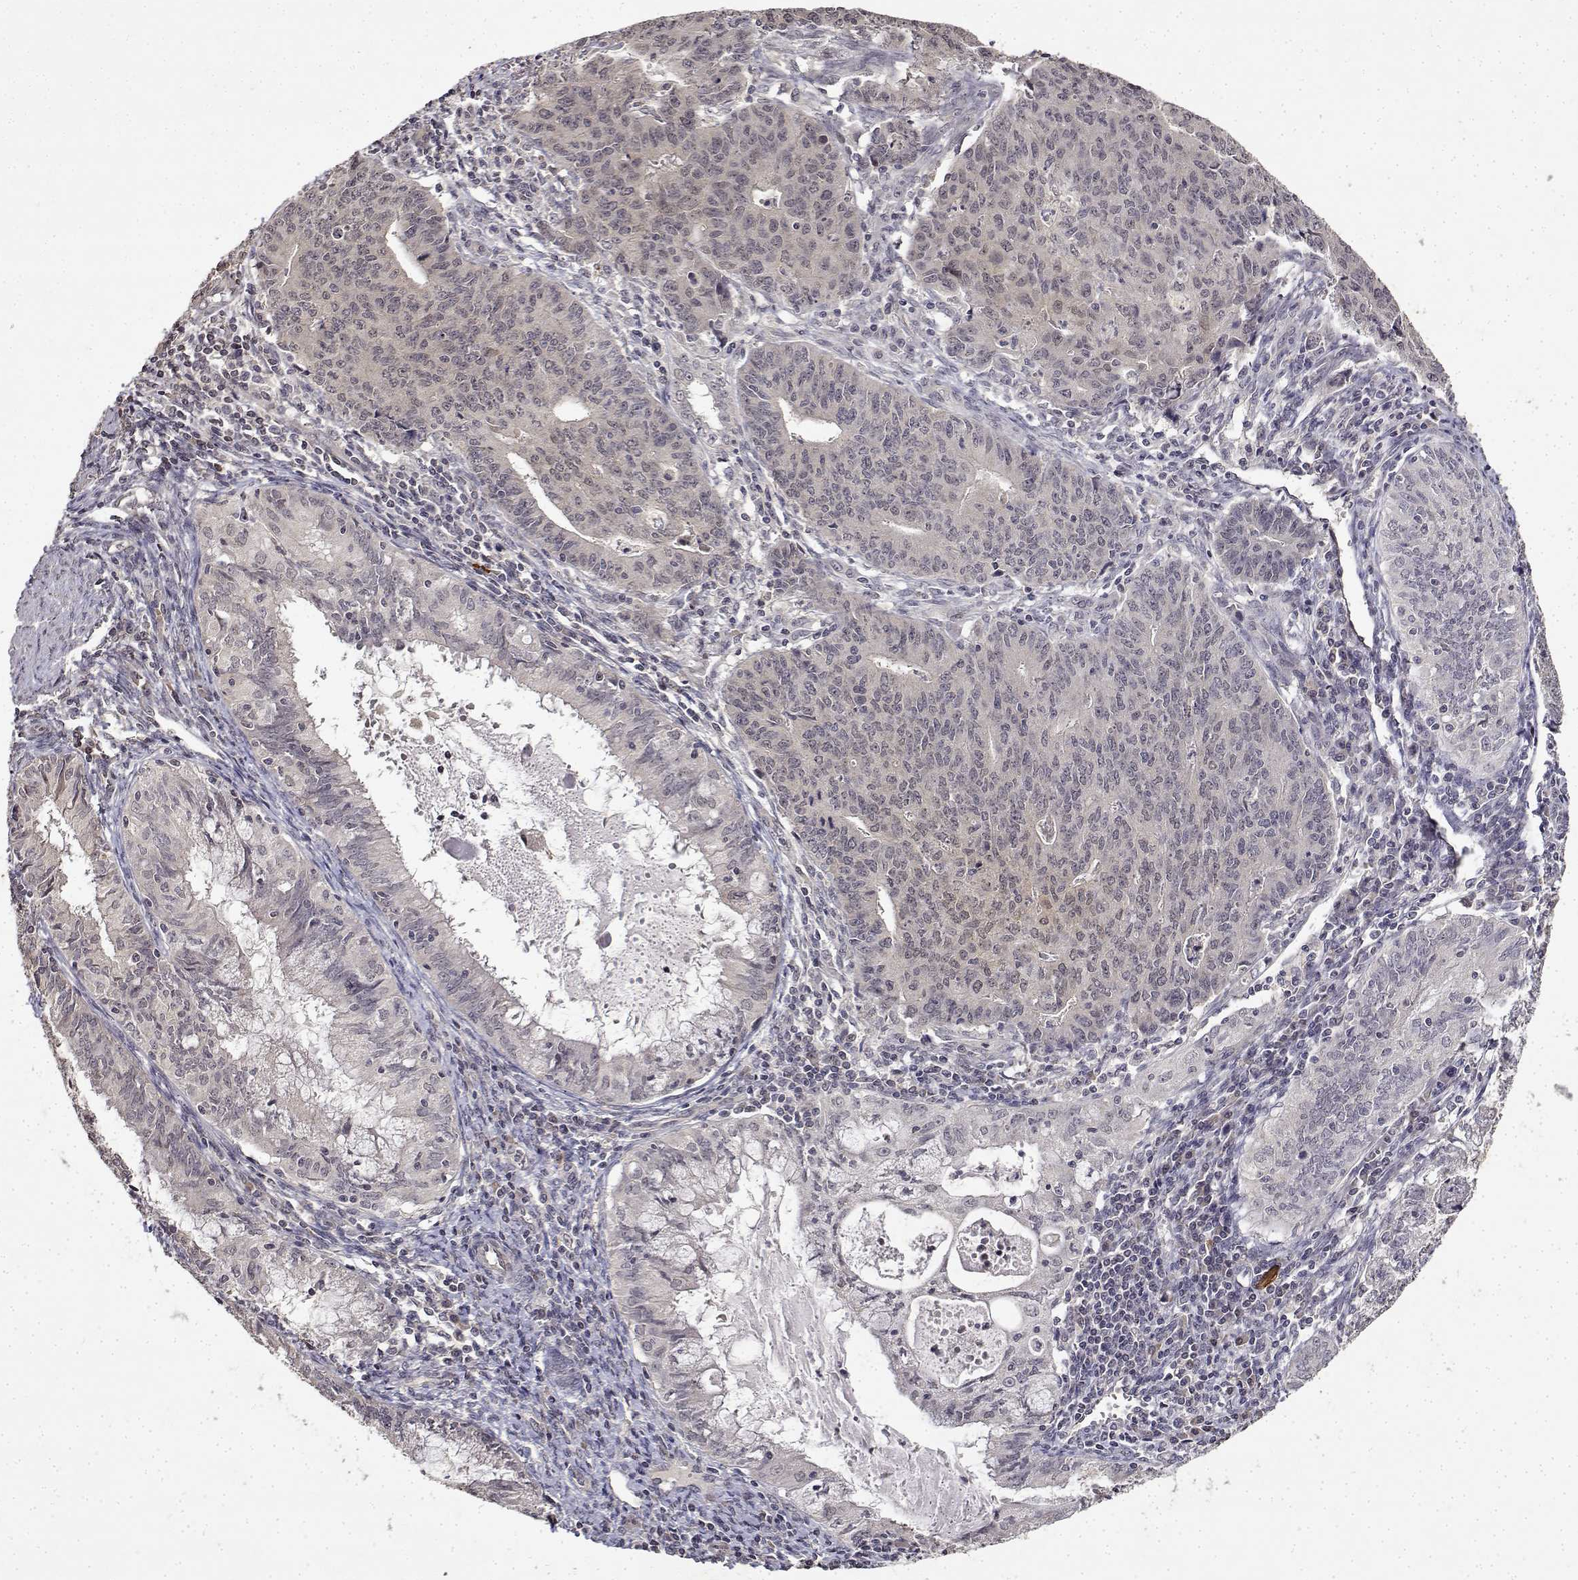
{"staining": {"intensity": "negative", "quantity": "none", "location": "none"}, "tissue": "endometrial cancer", "cell_type": "Tumor cells", "image_type": "cancer", "snomed": [{"axis": "morphology", "description": "Adenocarcinoma, NOS"}, {"axis": "topography", "description": "Endometrium"}], "caption": "Immunohistochemistry histopathology image of neoplastic tissue: endometrial cancer (adenocarcinoma) stained with DAB (3,3'-diaminobenzidine) exhibits no significant protein expression in tumor cells.", "gene": "BDNF", "patient": {"sex": "female", "age": 59}}